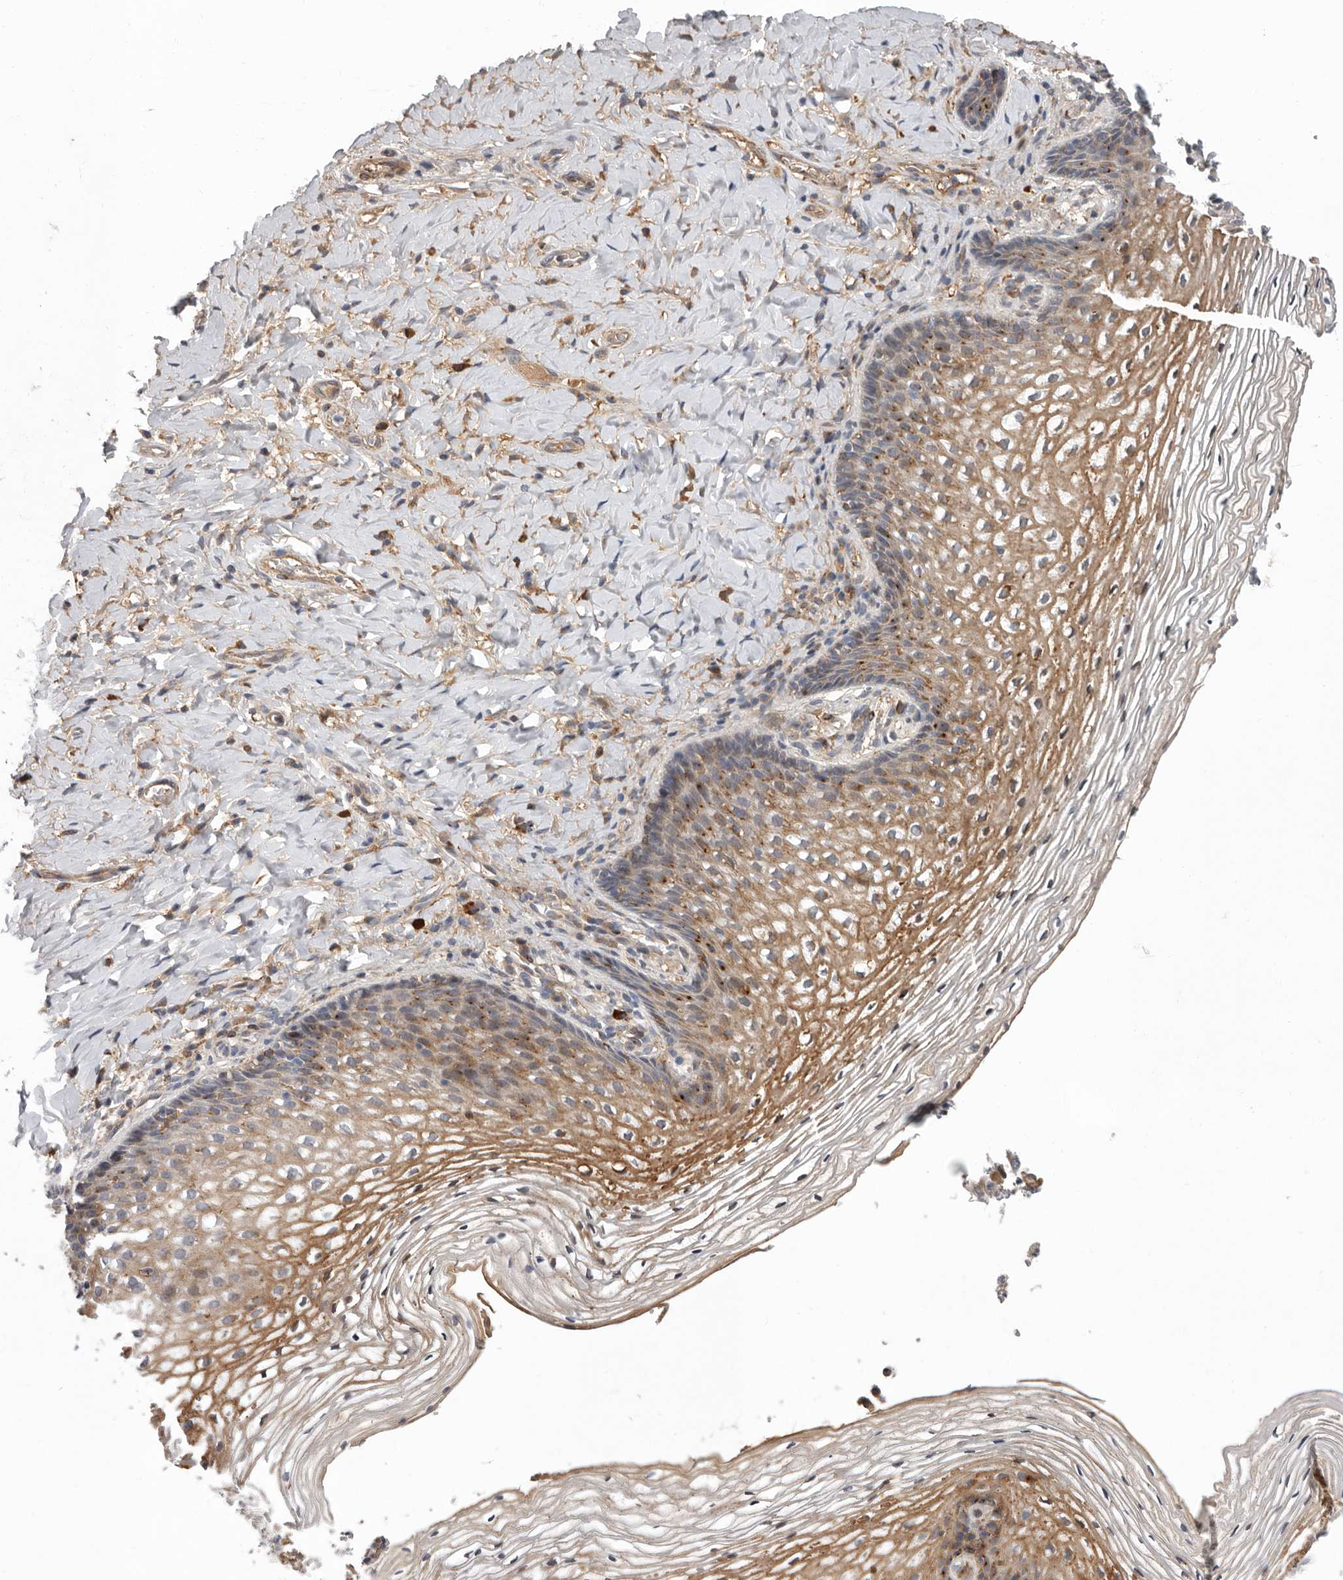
{"staining": {"intensity": "moderate", "quantity": ">75%", "location": "cytoplasmic/membranous"}, "tissue": "vagina", "cell_type": "Squamous epithelial cells", "image_type": "normal", "snomed": [{"axis": "morphology", "description": "Normal tissue, NOS"}, {"axis": "topography", "description": "Vagina"}], "caption": "Immunohistochemical staining of benign vagina reveals >75% levels of moderate cytoplasmic/membranous protein staining in about >75% of squamous epithelial cells. The staining is performed using DAB (3,3'-diaminobenzidine) brown chromogen to label protein expression. The nuclei are counter-stained blue using hematoxylin.", "gene": "ATXN3L", "patient": {"sex": "female", "age": 60}}